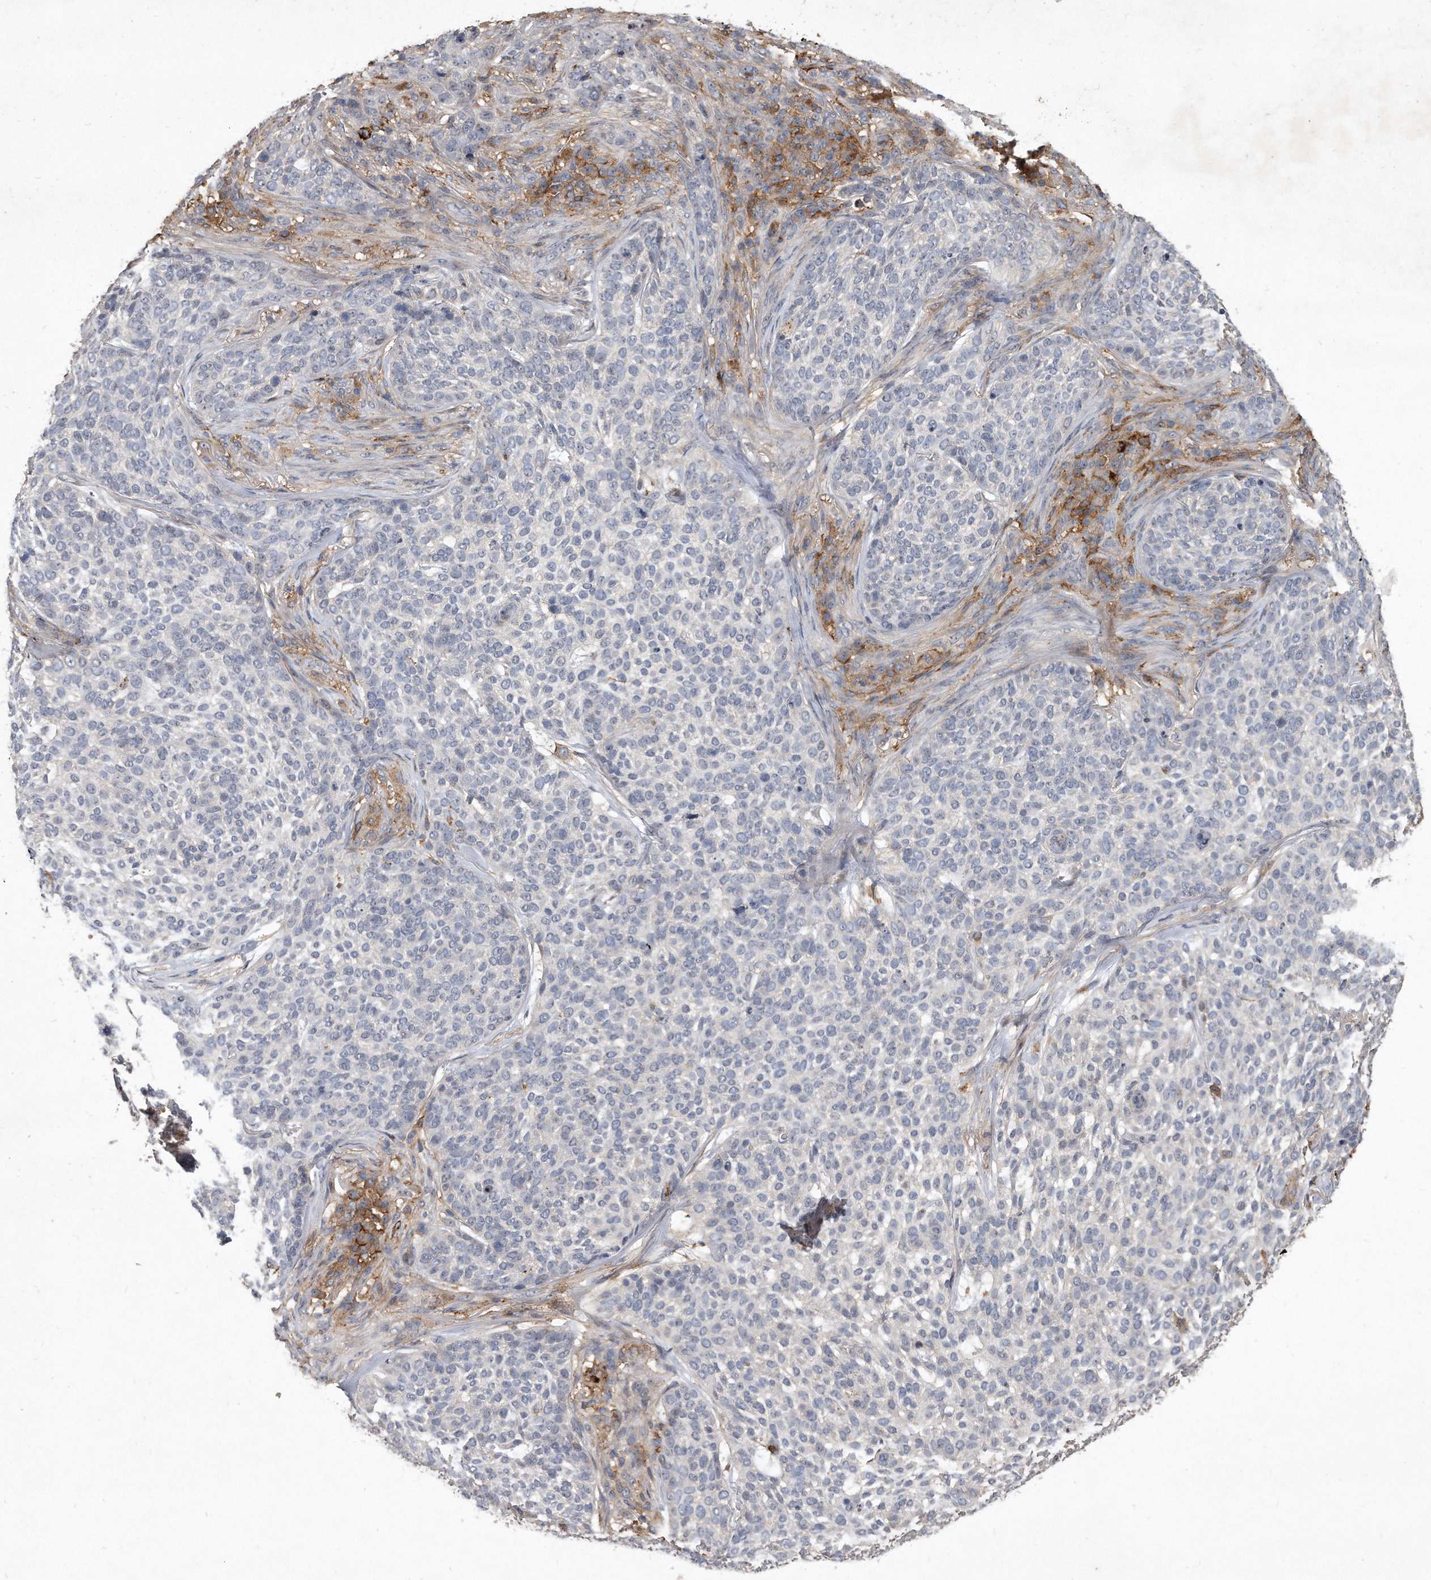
{"staining": {"intensity": "negative", "quantity": "none", "location": "none"}, "tissue": "skin cancer", "cell_type": "Tumor cells", "image_type": "cancer", "snomed": [{"axis": "morphology", "description": "Basal cell carcinoma"}, {"axis": "topography", "description": "Skin"}], "caption": "DAB immunohistochemical staining of human basal cell carcinoma (skin) shows no significant staining in tumor cells.", "gene": "PGBD2", "patient": {"sex": "female", "age": 64}}